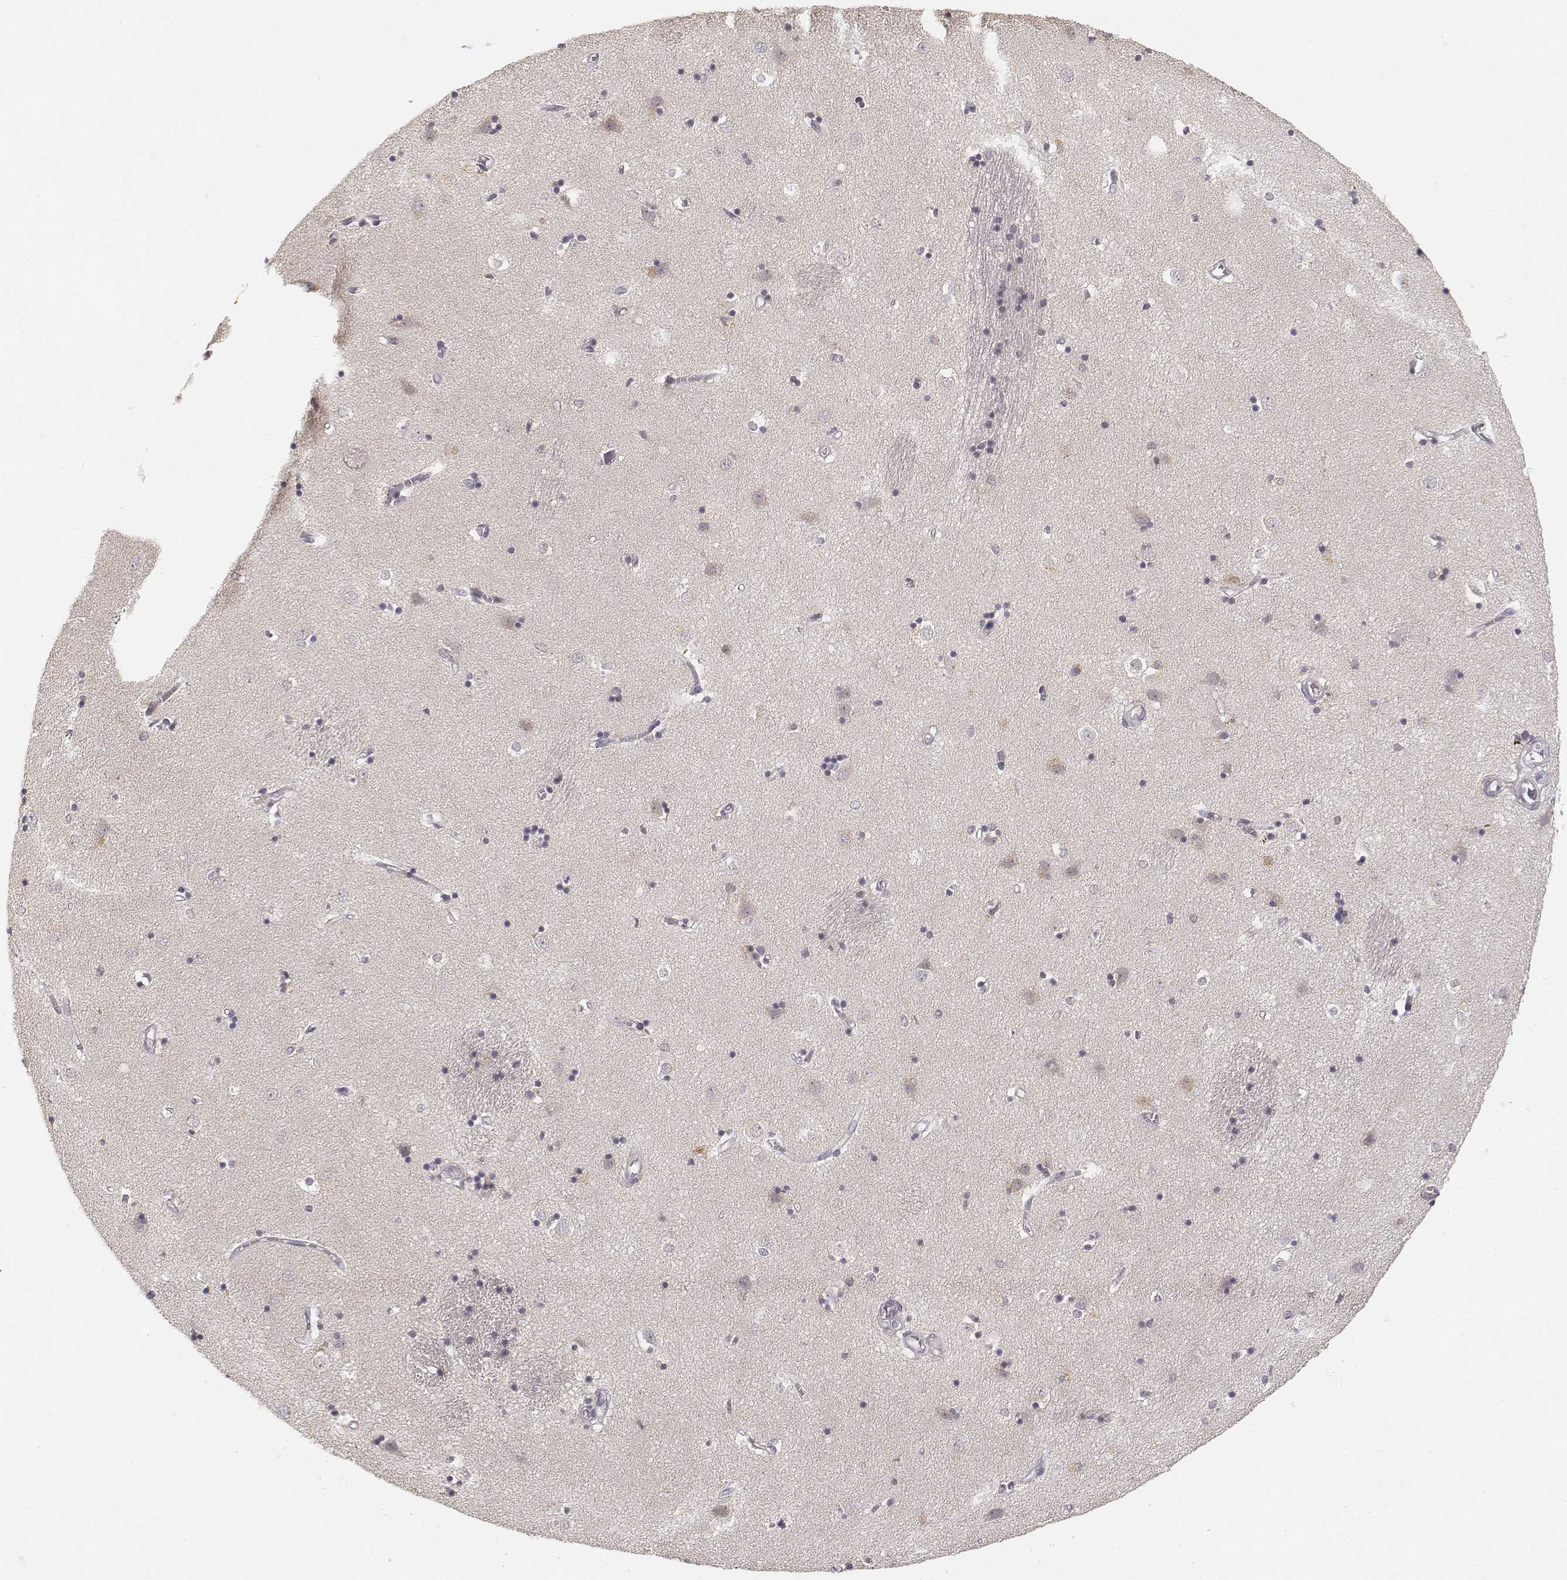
{"staining": {"intensity": "negative", "quantity": "none", "location": "none"}, "tissue": "caudate", "cell_type": "Glial cells", "image_type": "normal", "snomed": [{"axis": "morphology", "description": "Normal tissue, NOS"}, {"axis": "topography", "description": "Lateral ventricle wall"}], "caption": "This photomicrograph is of unremarkable caudate stained with immunohistochemistry to label a protein in brown with the nuclei are counter-stained blue. There is no positivity in glial cells.", "gene": "FANCD2", "patient": {"sex": "male", "age": 54}}